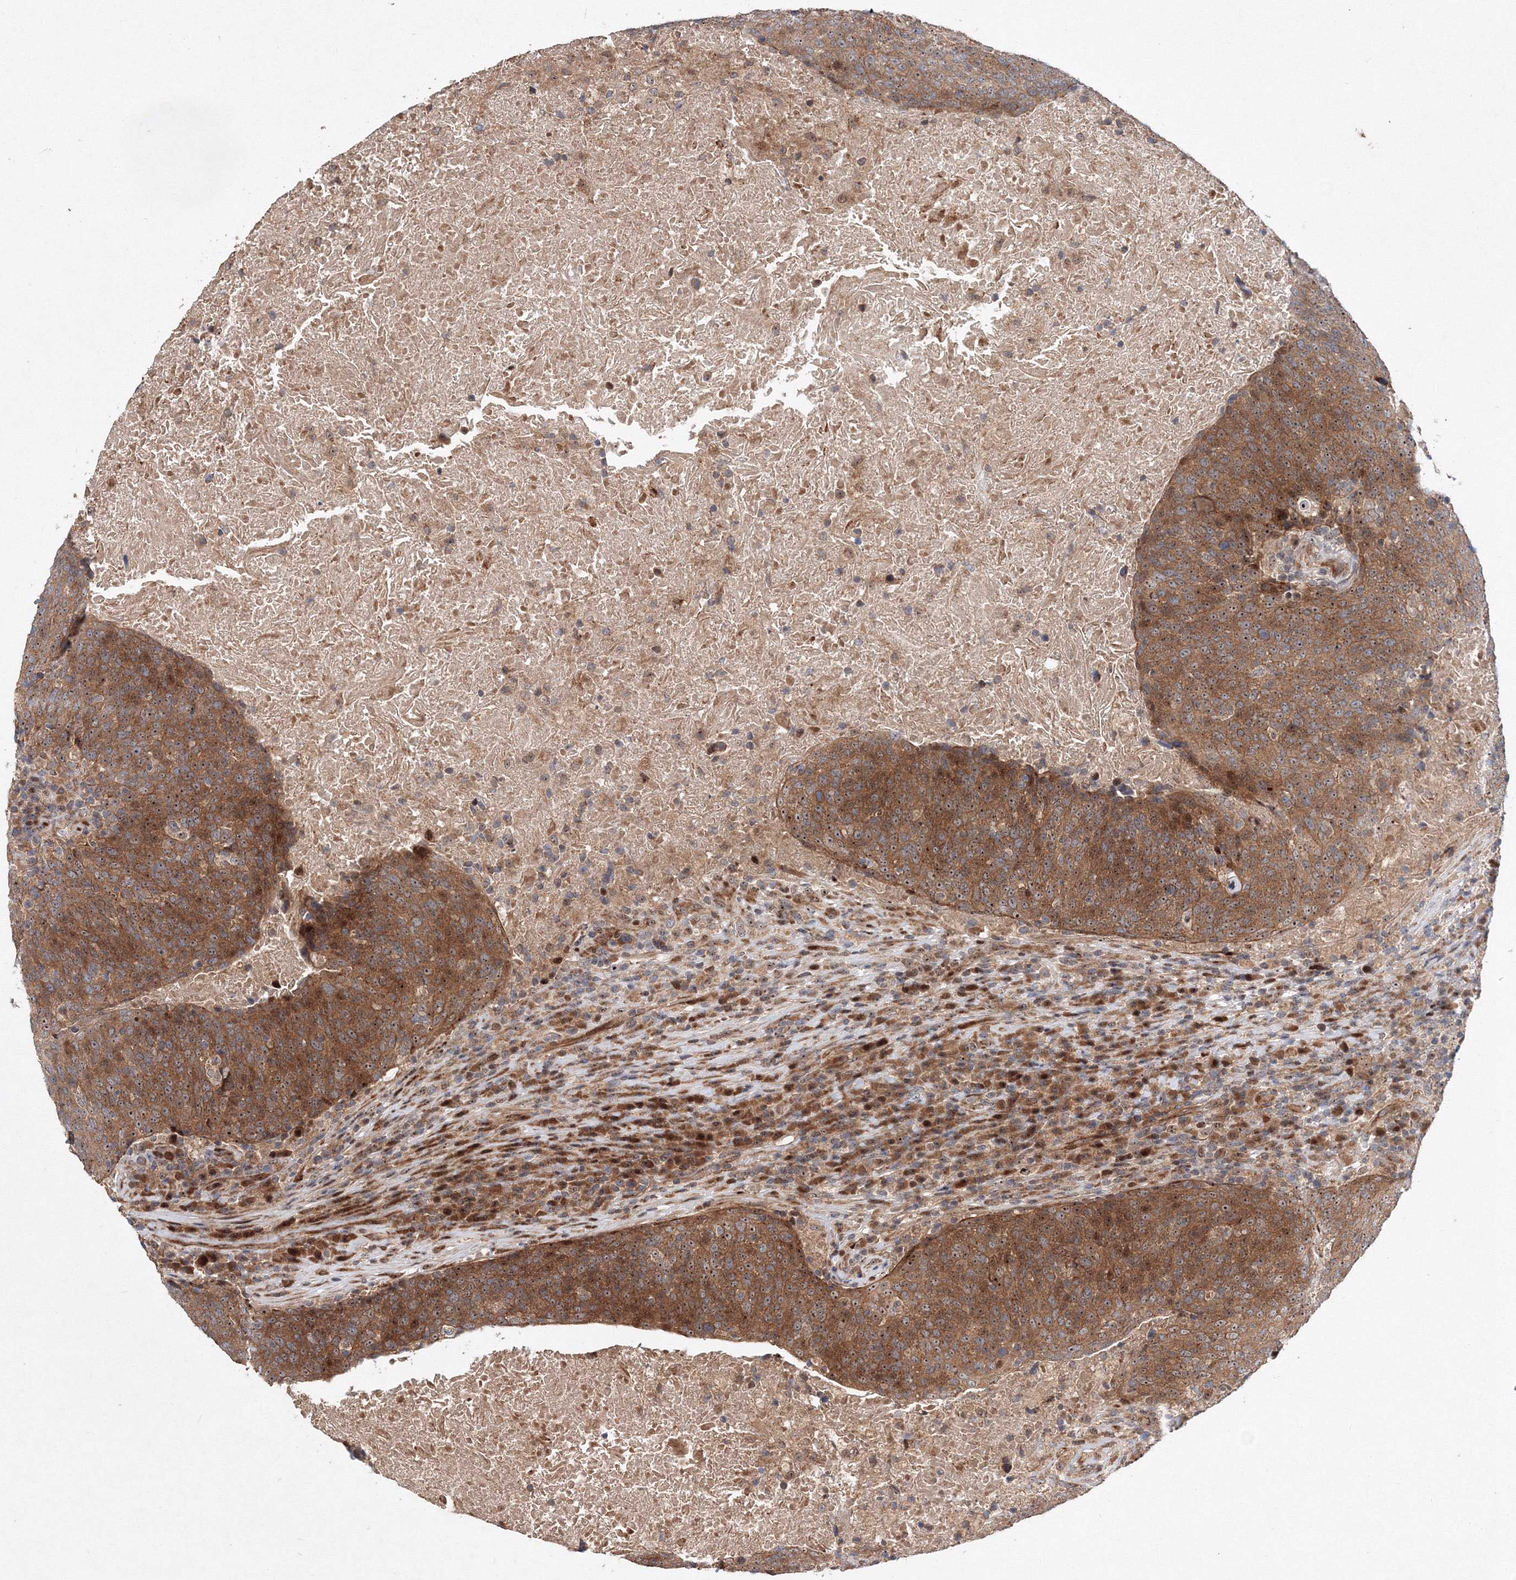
{"staining": {"intensity": "moderate", "quantity": ">75%", "location": "cytoplasmic/membranous,nuclear"}, "tissue": "head and neck cancer", "cell_type": "Tumor cells", "image_type": "cancer", "snomed": [{"axis": "morphology", "description": "Squamous cell carcinoma, NOS"}, {"axis": "morphology", "description": "Squamous cell carcinoma, metastatic, NOS"}, {"axis": "topography", "description": "Lymph node"}, {"axis": "topography", "description": "Head-Neck"}], "caption": "The micrograph reveals immunohistochemical staining of head and neck metastatic squamous cell carcinoma. There is moderate cytoplasmic/membranous and nuclear staining is seen in approximately >75% of tumor cells. Nuclei are stained in blue.", "gene": "ANKAR", "patient": {"sex": "male", "age": 62}}